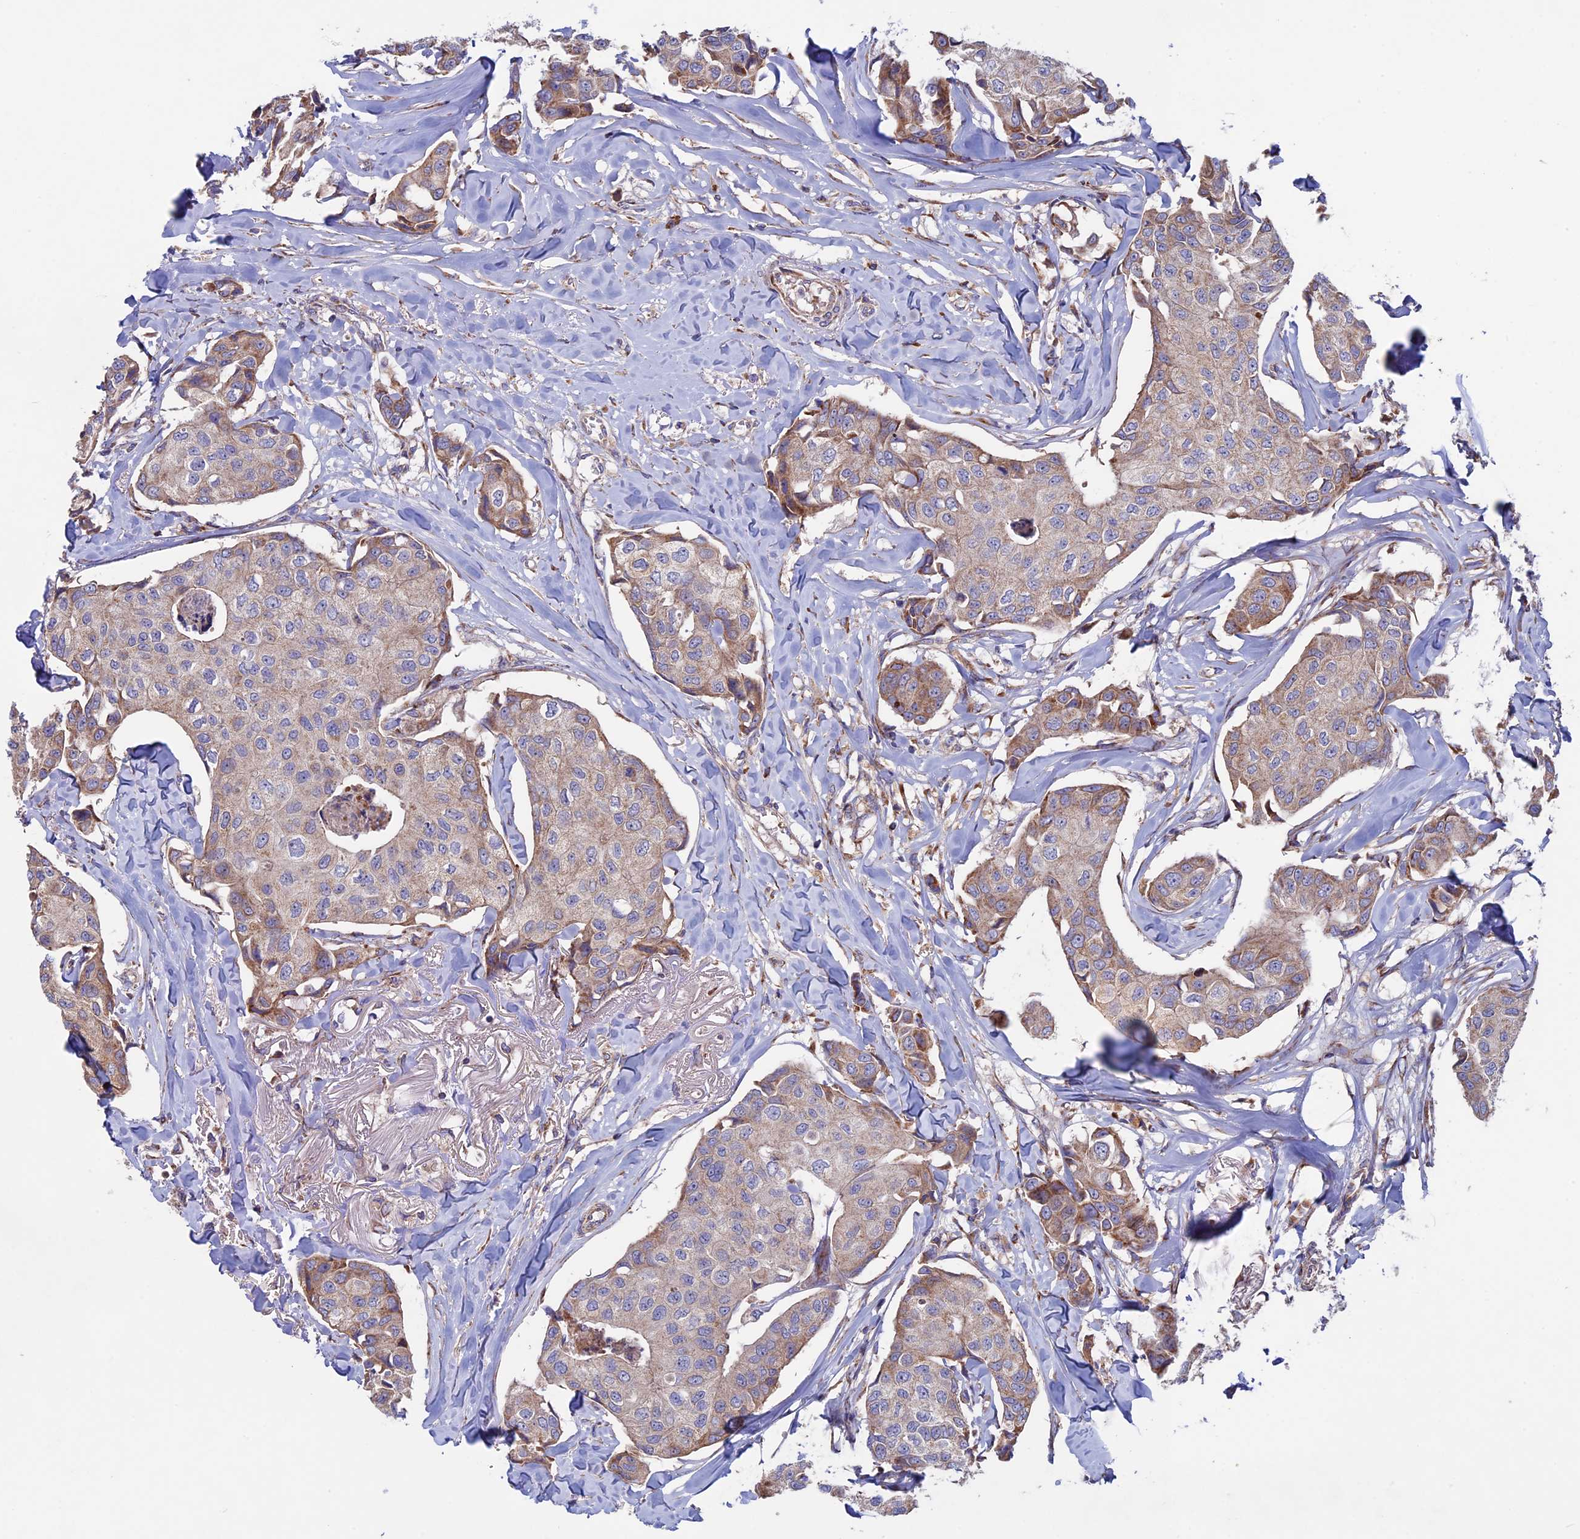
{"staining": {"intensity": "moderate", "quantity": ">75%", "location": "cytoplasmic/membranous"}, "tissue": "breast cancer", "cell_type": "Tumor cells", "image_type": "cancer", "snomed": [{"axis": "morphology", "description": "Duct carcinoma"}, {"axis": "topography", "description": "Breast"}], "caption": "Moderate cytoplasmic/membranous staining is present in approximately >75% of tumor cells in infiltrating ductal carcinoma (breast).", "gene": "SLC15A5", "patient": {"sex": "female", "age": 80}}